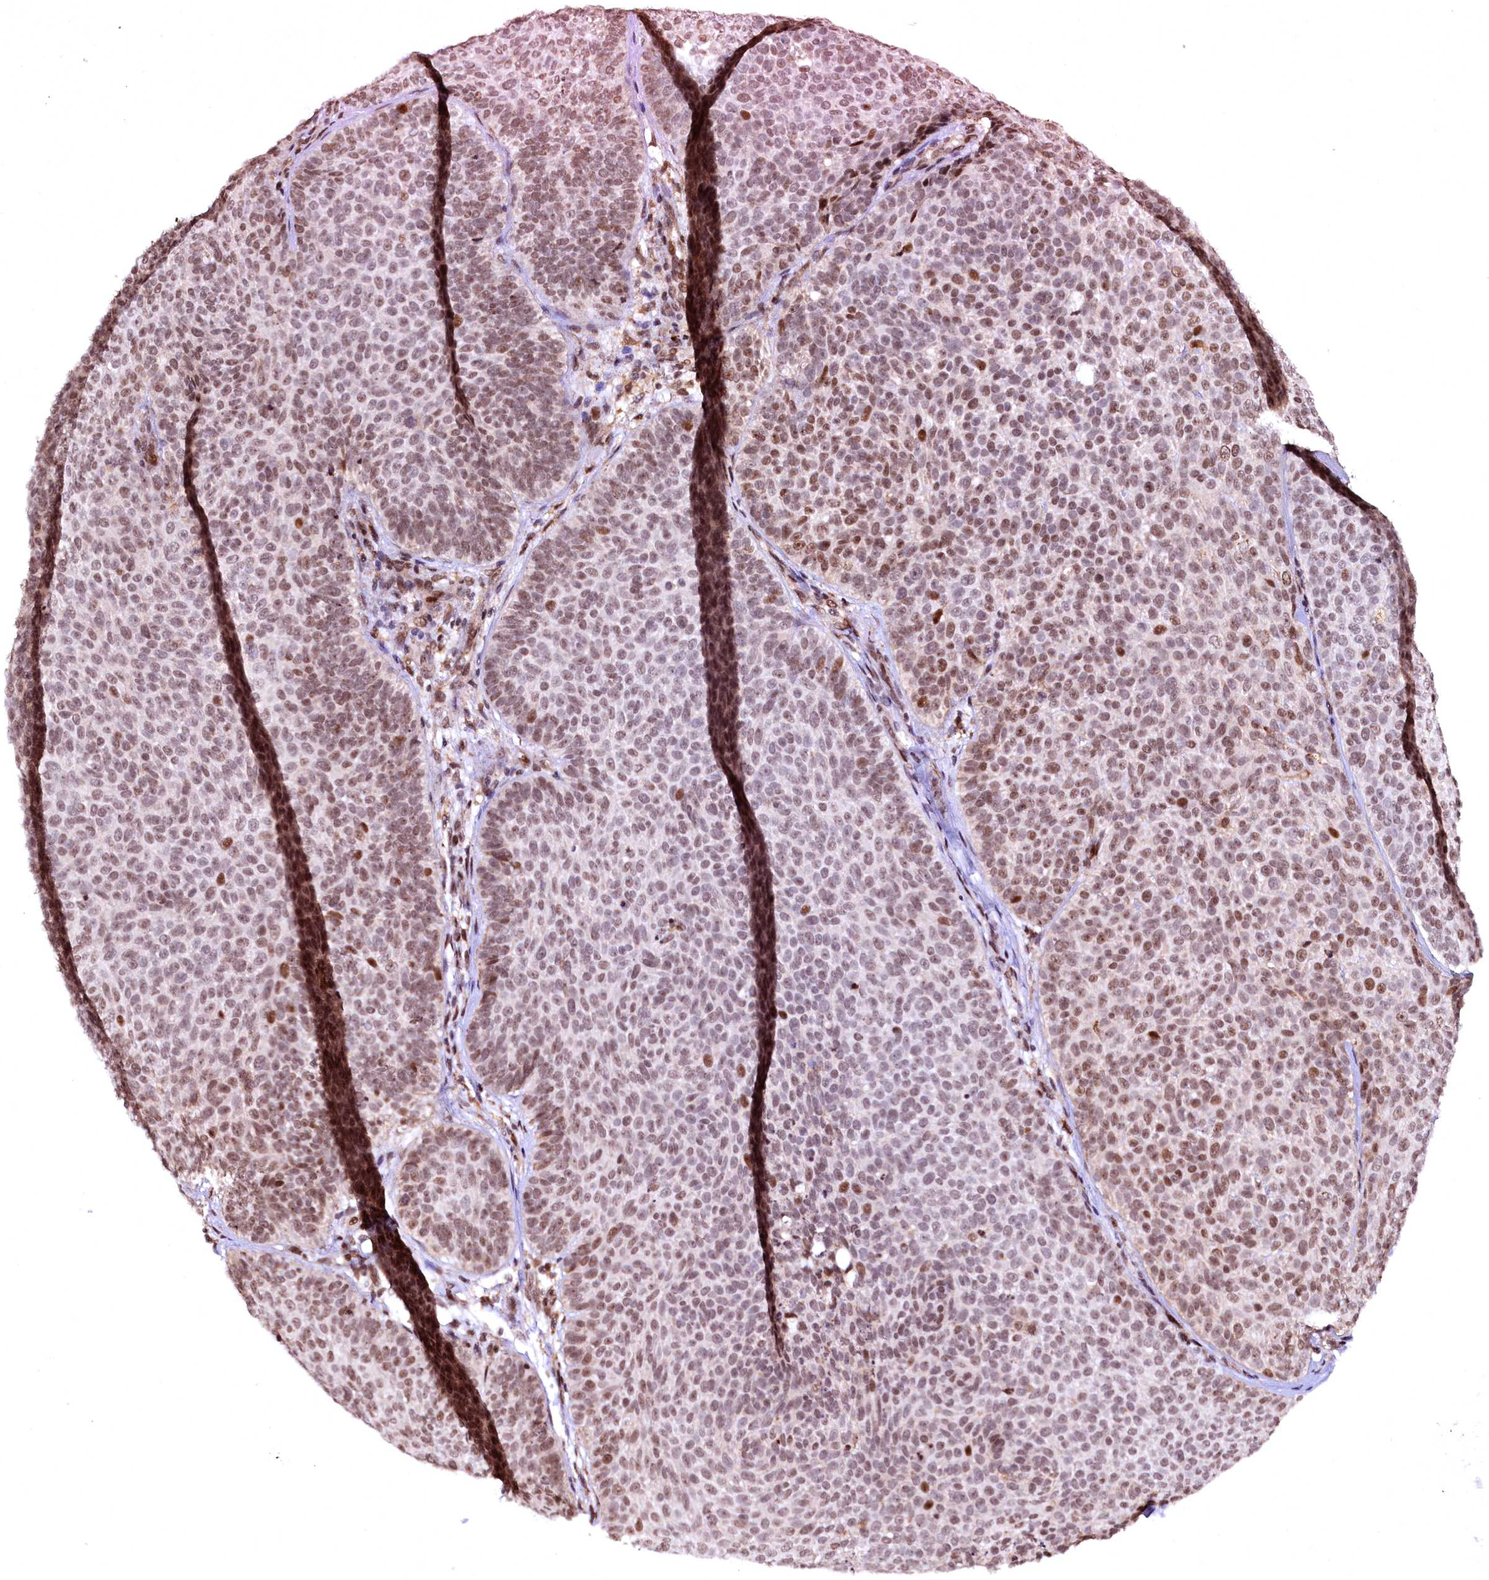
{"staining": {"intensity": "moderate", "quantity": ">75%", "location": "nuclear"}, "tissue": "skin cancer", "cell_type": "Tumor cells", "image_type": "cancer", "snomed": [{"axis": "morphology", "description": "Basal cell carcinoma"}, {"axis": "topography", "description": "Skin"}], "caption": "Human skin cancer stained for a protein (brown) demonstrates moderate nuclear positive expression in about >75% of tumor cells.", "gene": "PDS5B", "patient": {"sex": "male", "age": 85}}